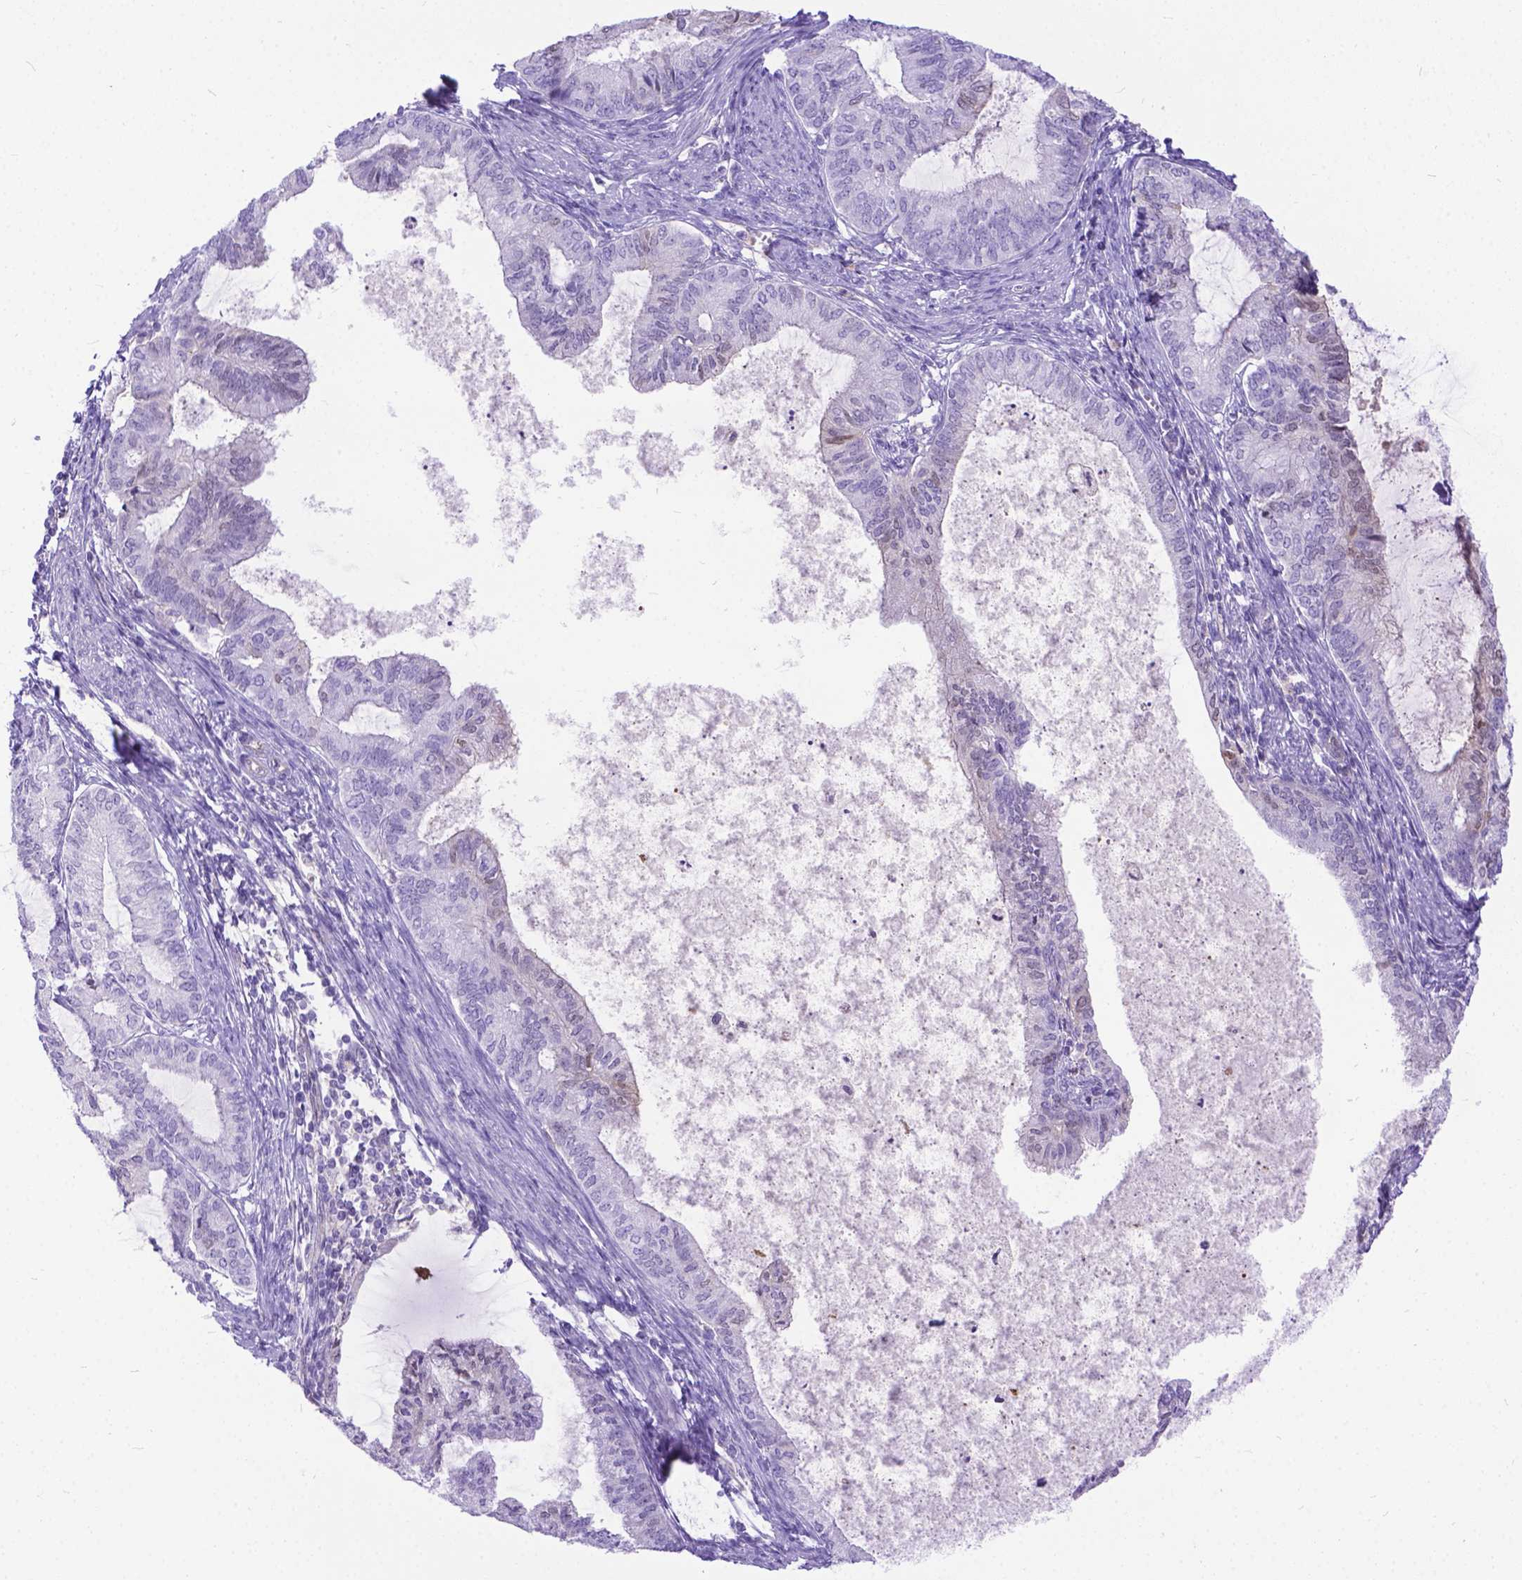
{"staining": {"intensity": "weak", "quantity": "<25%", "location": "nuclear"}, "tissue": "endometrial cancer", "cell_type": "Tumor cells", "image_type": "cancer", "snomed": [{"axis": "morphology", "description": "Adenocarcinoma, NOS"}, {"axis": "topography", "description": "Endometrium"}], "caption": "The micrograph shows no staining of tumor cells in endometrial cancer (adenocarcinoma).", "gene": "TMEM169", "patient": {"sex": "female", "age": 86}}